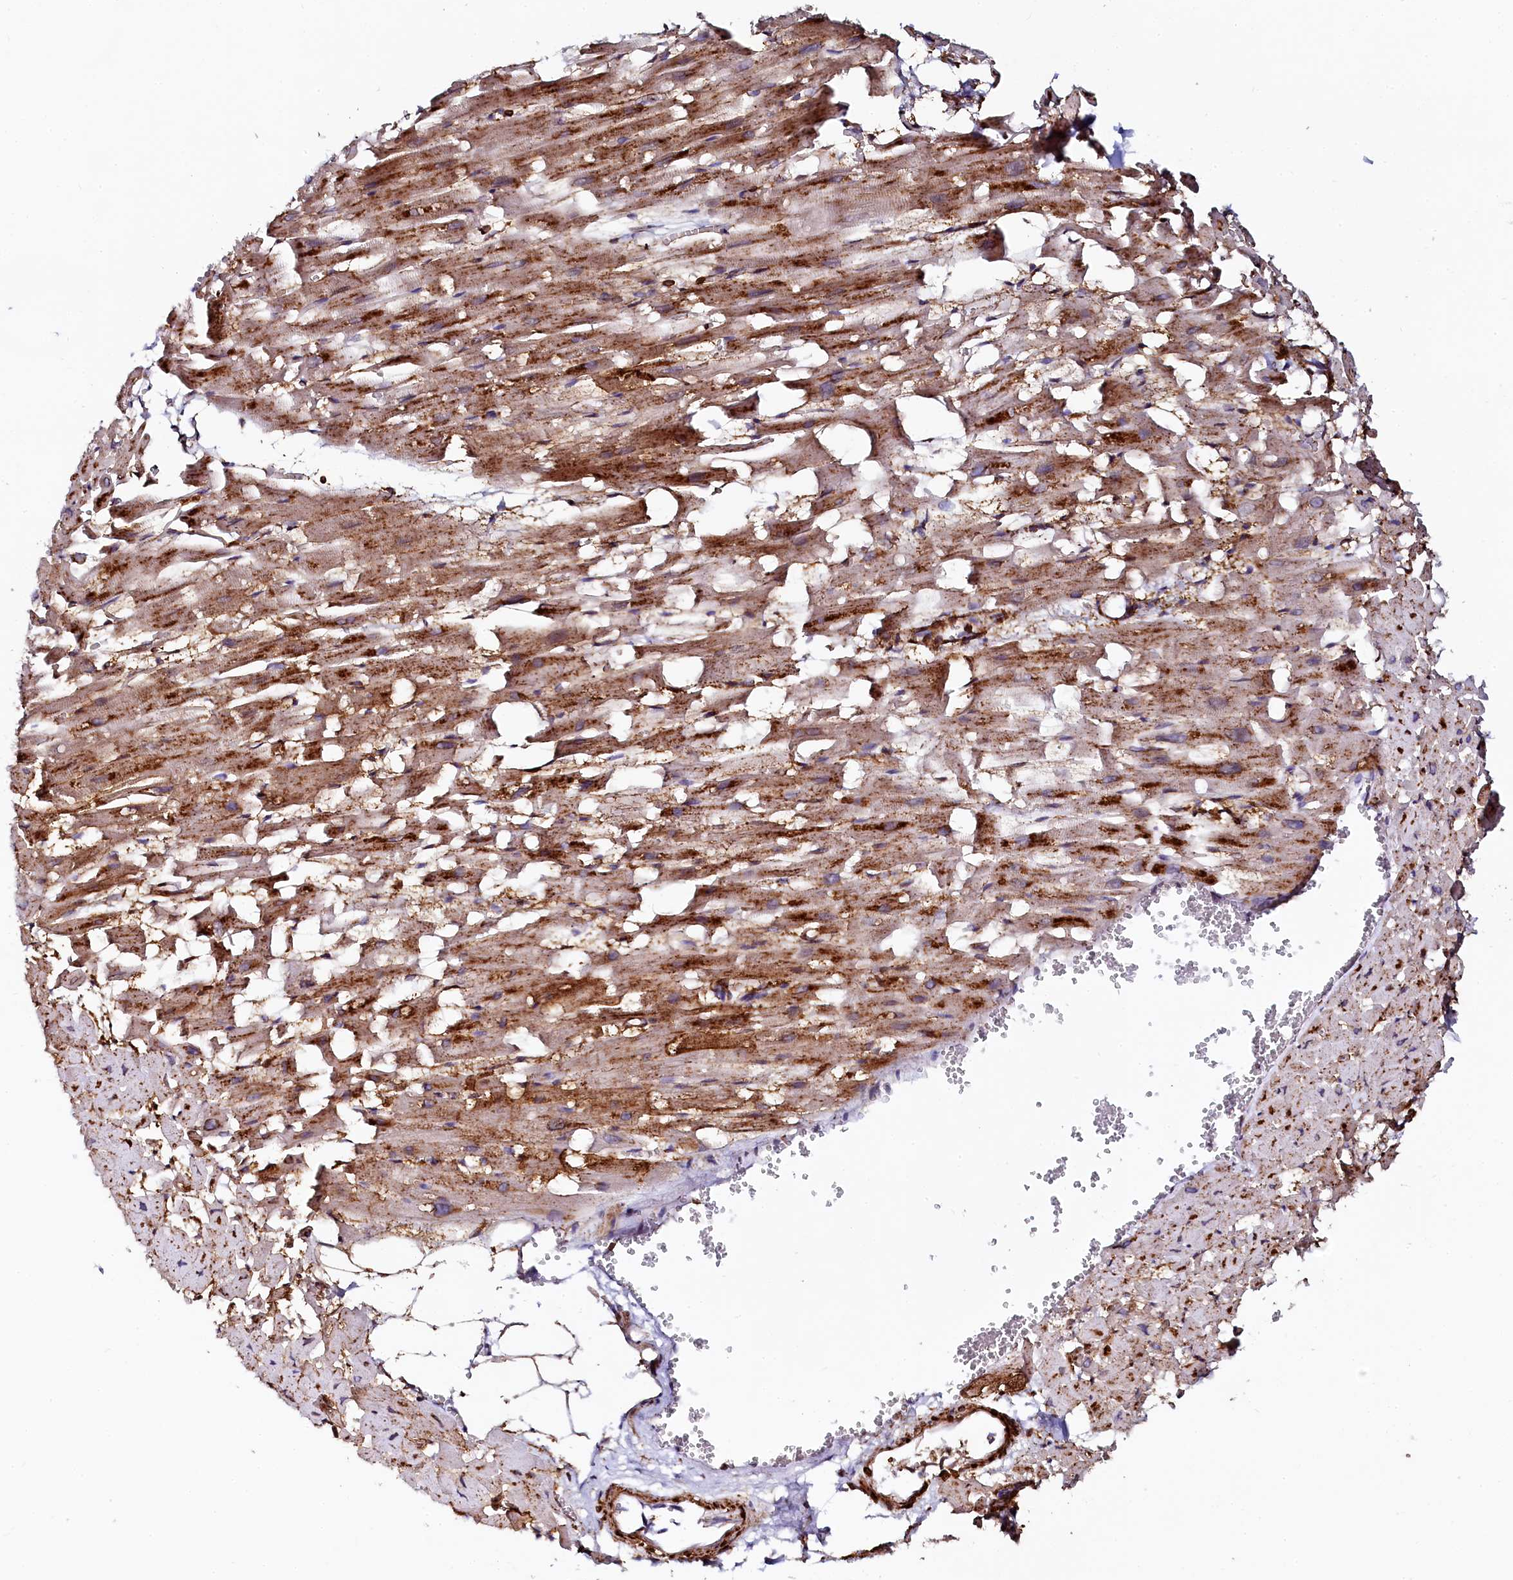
{"staining": {"intensity": "moderate", "quantity": "25%-75%", "location": "cytoplasmic/membranous"}, "tissue": "heart muscle", "cell_type": "Cardiomyocytes", "image_type": "normal", "snomed": [{"axis": "morphology", "description": "Normal tissue, NOS"}, {"axis": "topography", "description": "Heart"}], "caption": "IHC of normal human heart muscle displays medium levels of moderate cytoplasmic/membranous expression in approximately 25%-75% of cardiomyocytes.", "gene": "AAAS", "patient": {"sex": "female", "age": 64}}